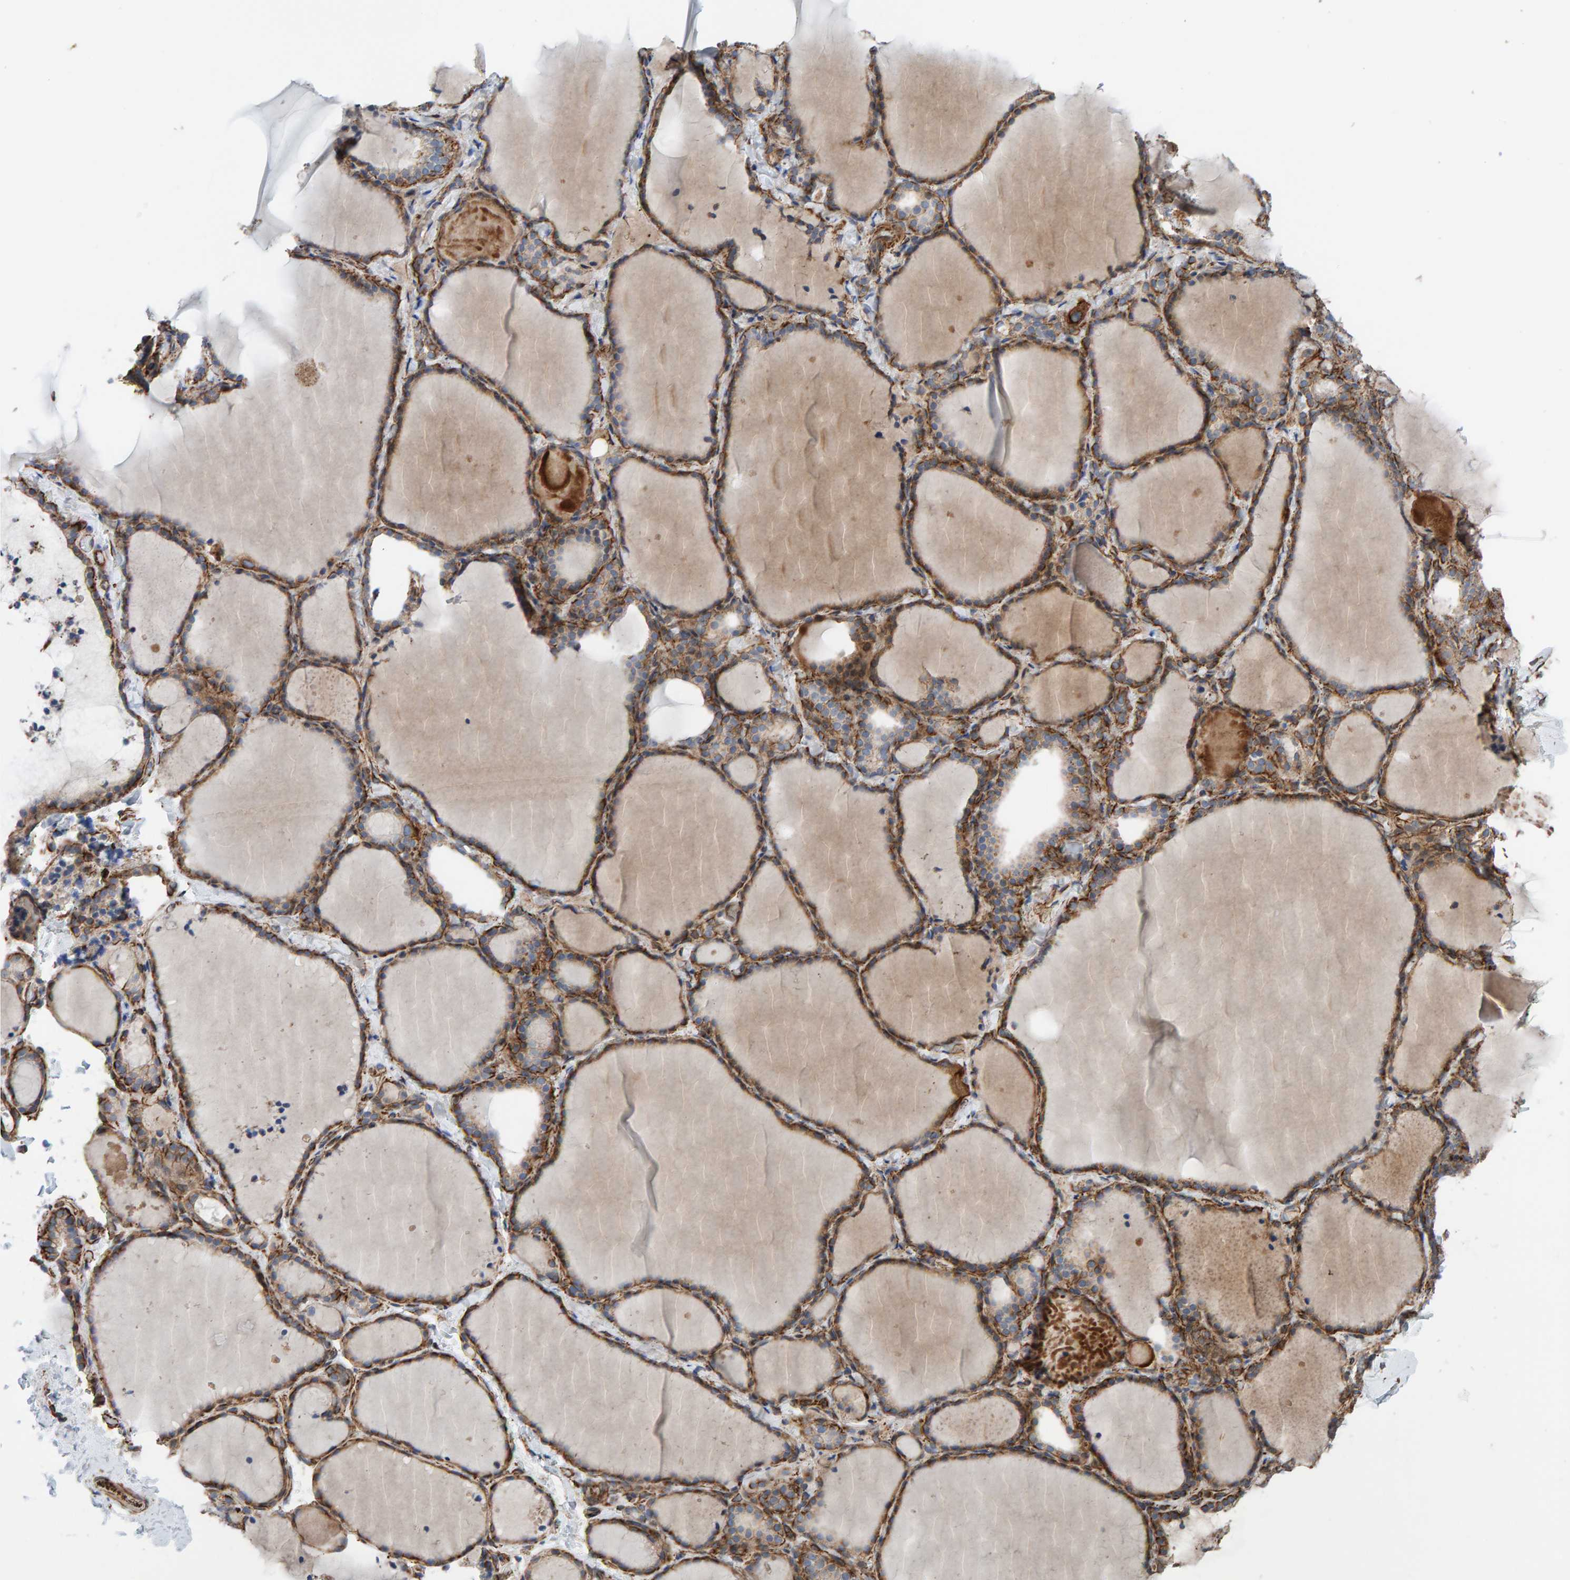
{"staining": {"intensity": "moderate", "quantity": ">75%", "location": "cytoplasmic/membranous"}, "tissue": "thyroid gland", "cell_type": "Glandular cells", "image_type": "normal", "snomed": [{"axis": "morphology", "description": "Normal tissue, NOS"}, {"axis": "topography", "description": "Thyroid gland"}], "caption": "Protein expression analysis of benign human thyroid gland reveals moderate cytoplasmic/membranous positivity in about >75% of glandular cells.", "gene": "ZNF347", "patient": {"sex": "female", "age": 22}}